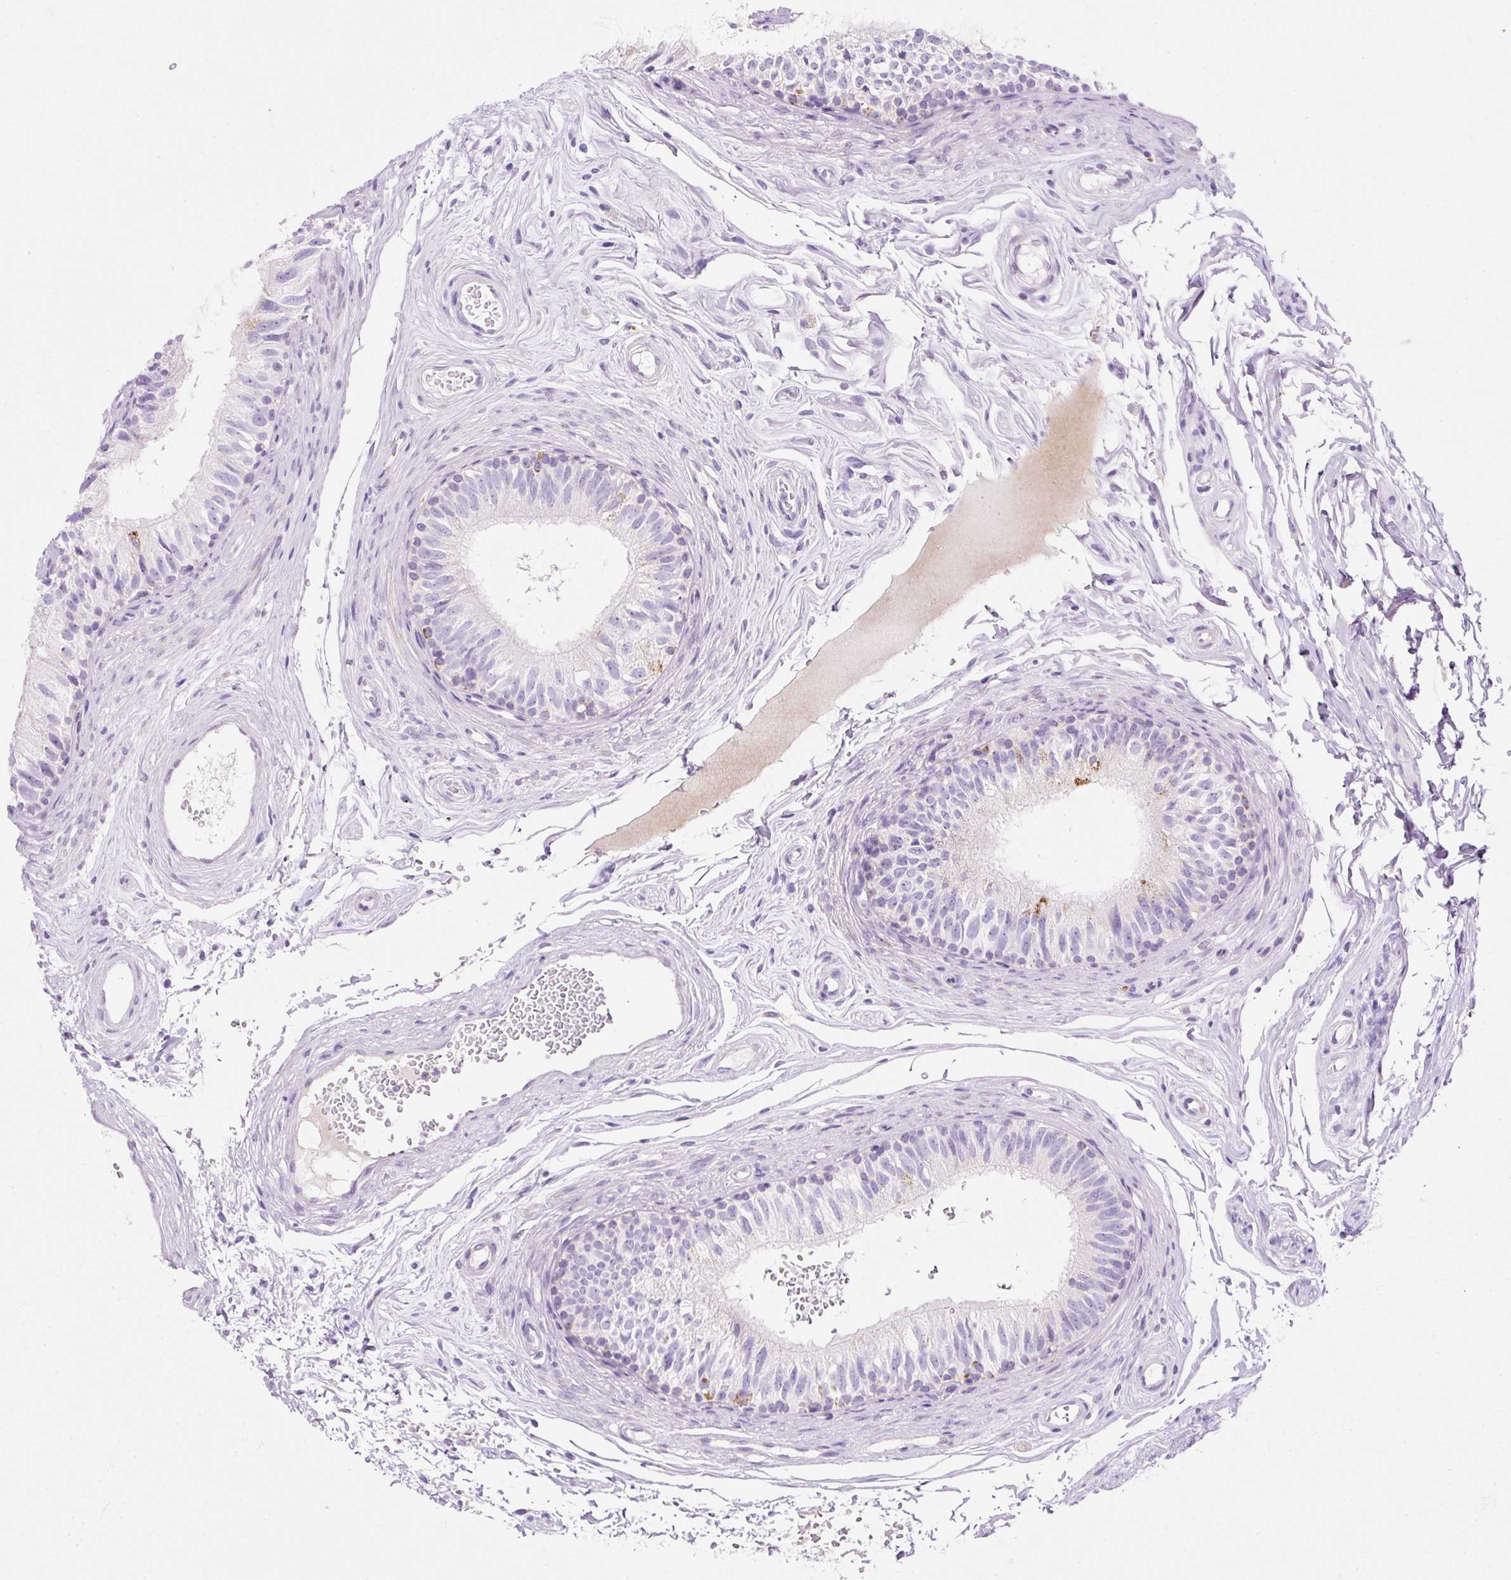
{"staining": {"intensity": "negative", "quantity": "none", "location": "none"}, "tissue": "epididymis", "cell_type": "Glandular cells", "image_type": "normal", "snomed": [{"axis": "morphology", "description": "Normal tissue, NOS"}, {"axis": "topography", "description": "Epididymis"}], "caption": "Protein analysis of unremarkable epididymis shows no significant staining in glandular cells.", "gene": "PLPP2", "patient": {"sex": "male", "age": 45}}